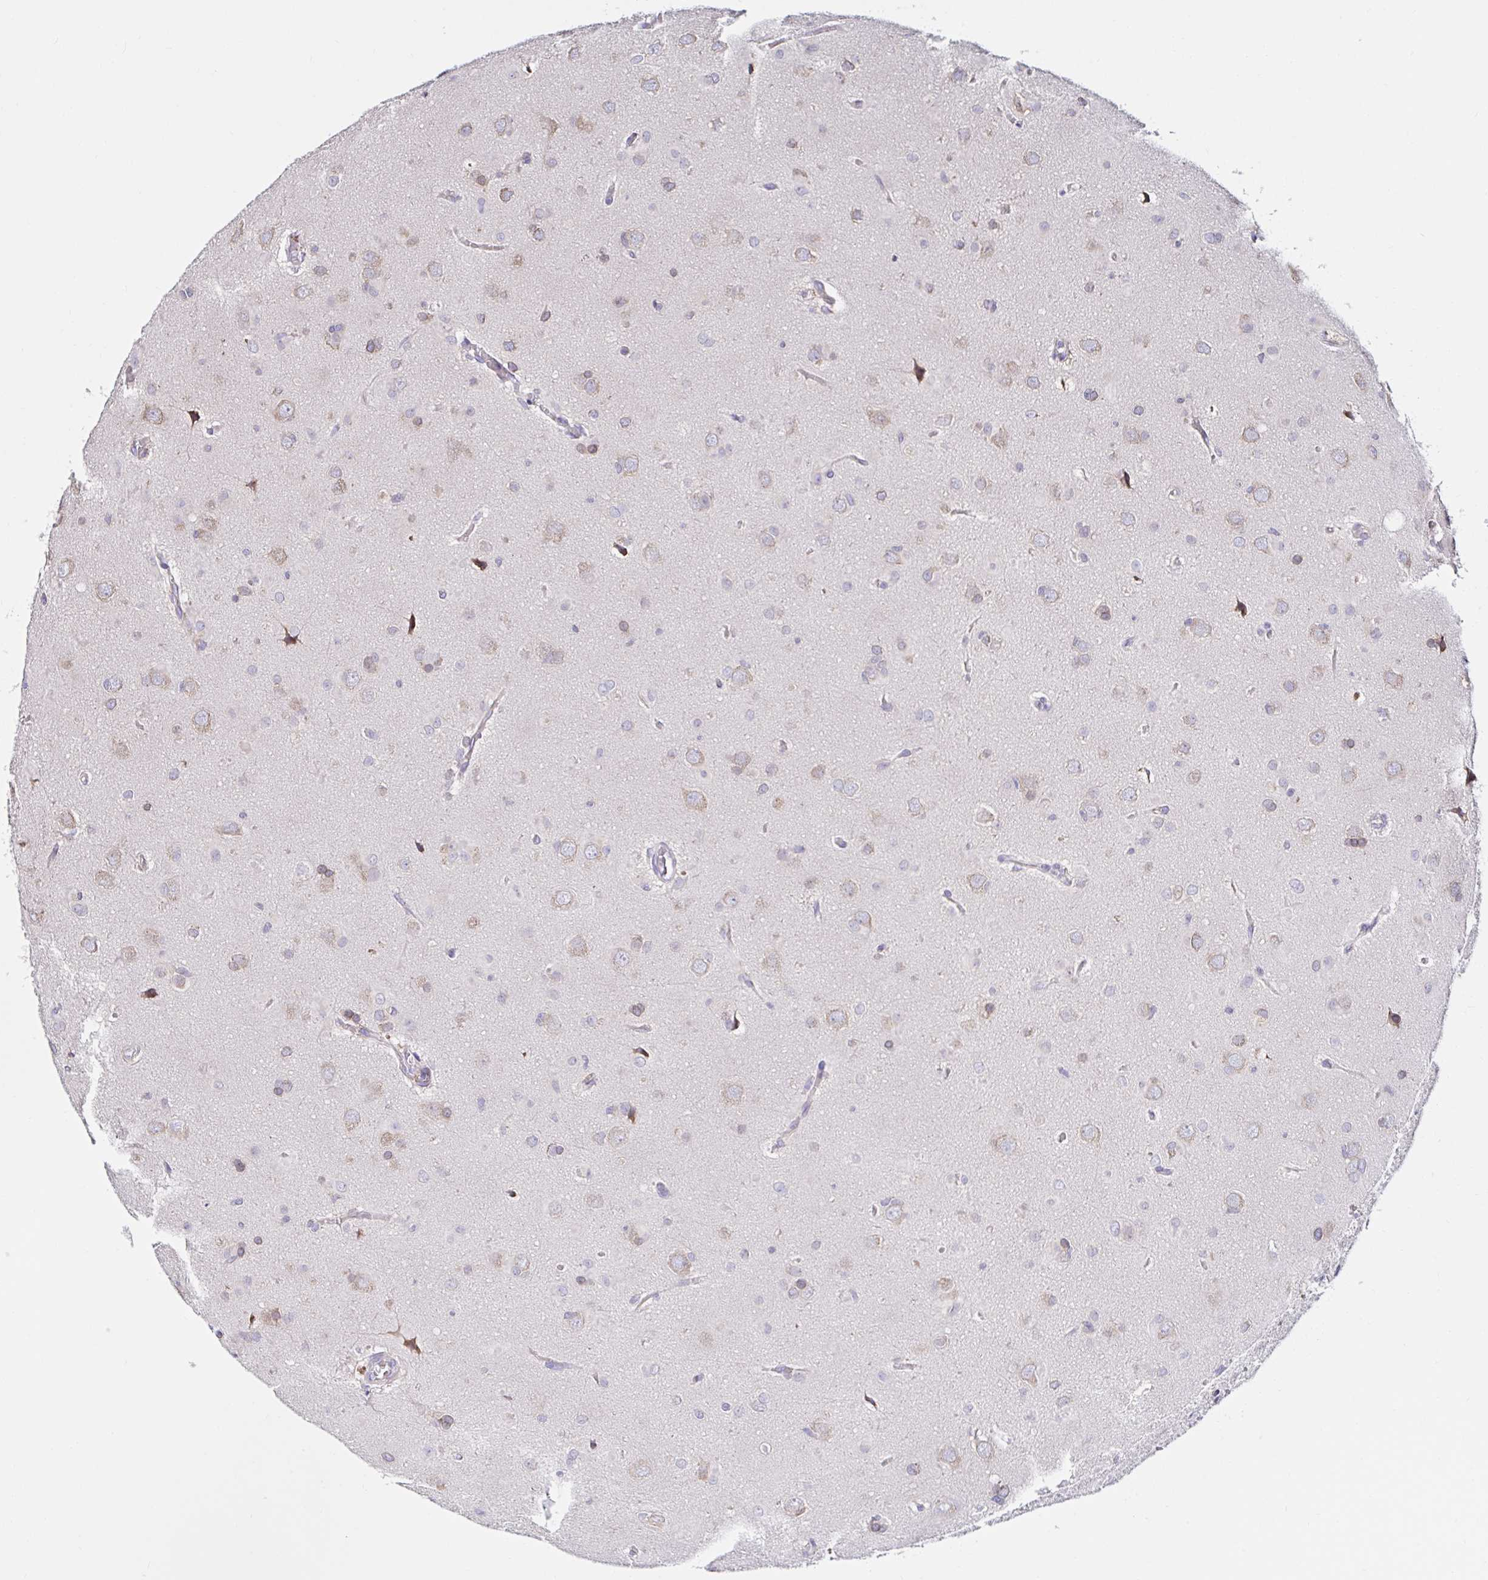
{"staining": {"intensity": "weak", "quantity": "25%-75%", "location": "cytoplasmic/membranous"}, "tissue": "glioma", "cell_type": "Tumor cells", "image_type": "cancer", "snomed": [{"axis": "morphology", "description": "Glioma, malignant, Low grade"}, {"axis": "topography", "description": "Brain"}], "caption": "There is low levels of weak cytoplasmic/membranous staining in tumor cells of malignant low-grade glioma, as demonstrated by immunohistochemical staining (brown color).", "gene": "VSIG2", "patient": {"sex": "male", "age": 58}}